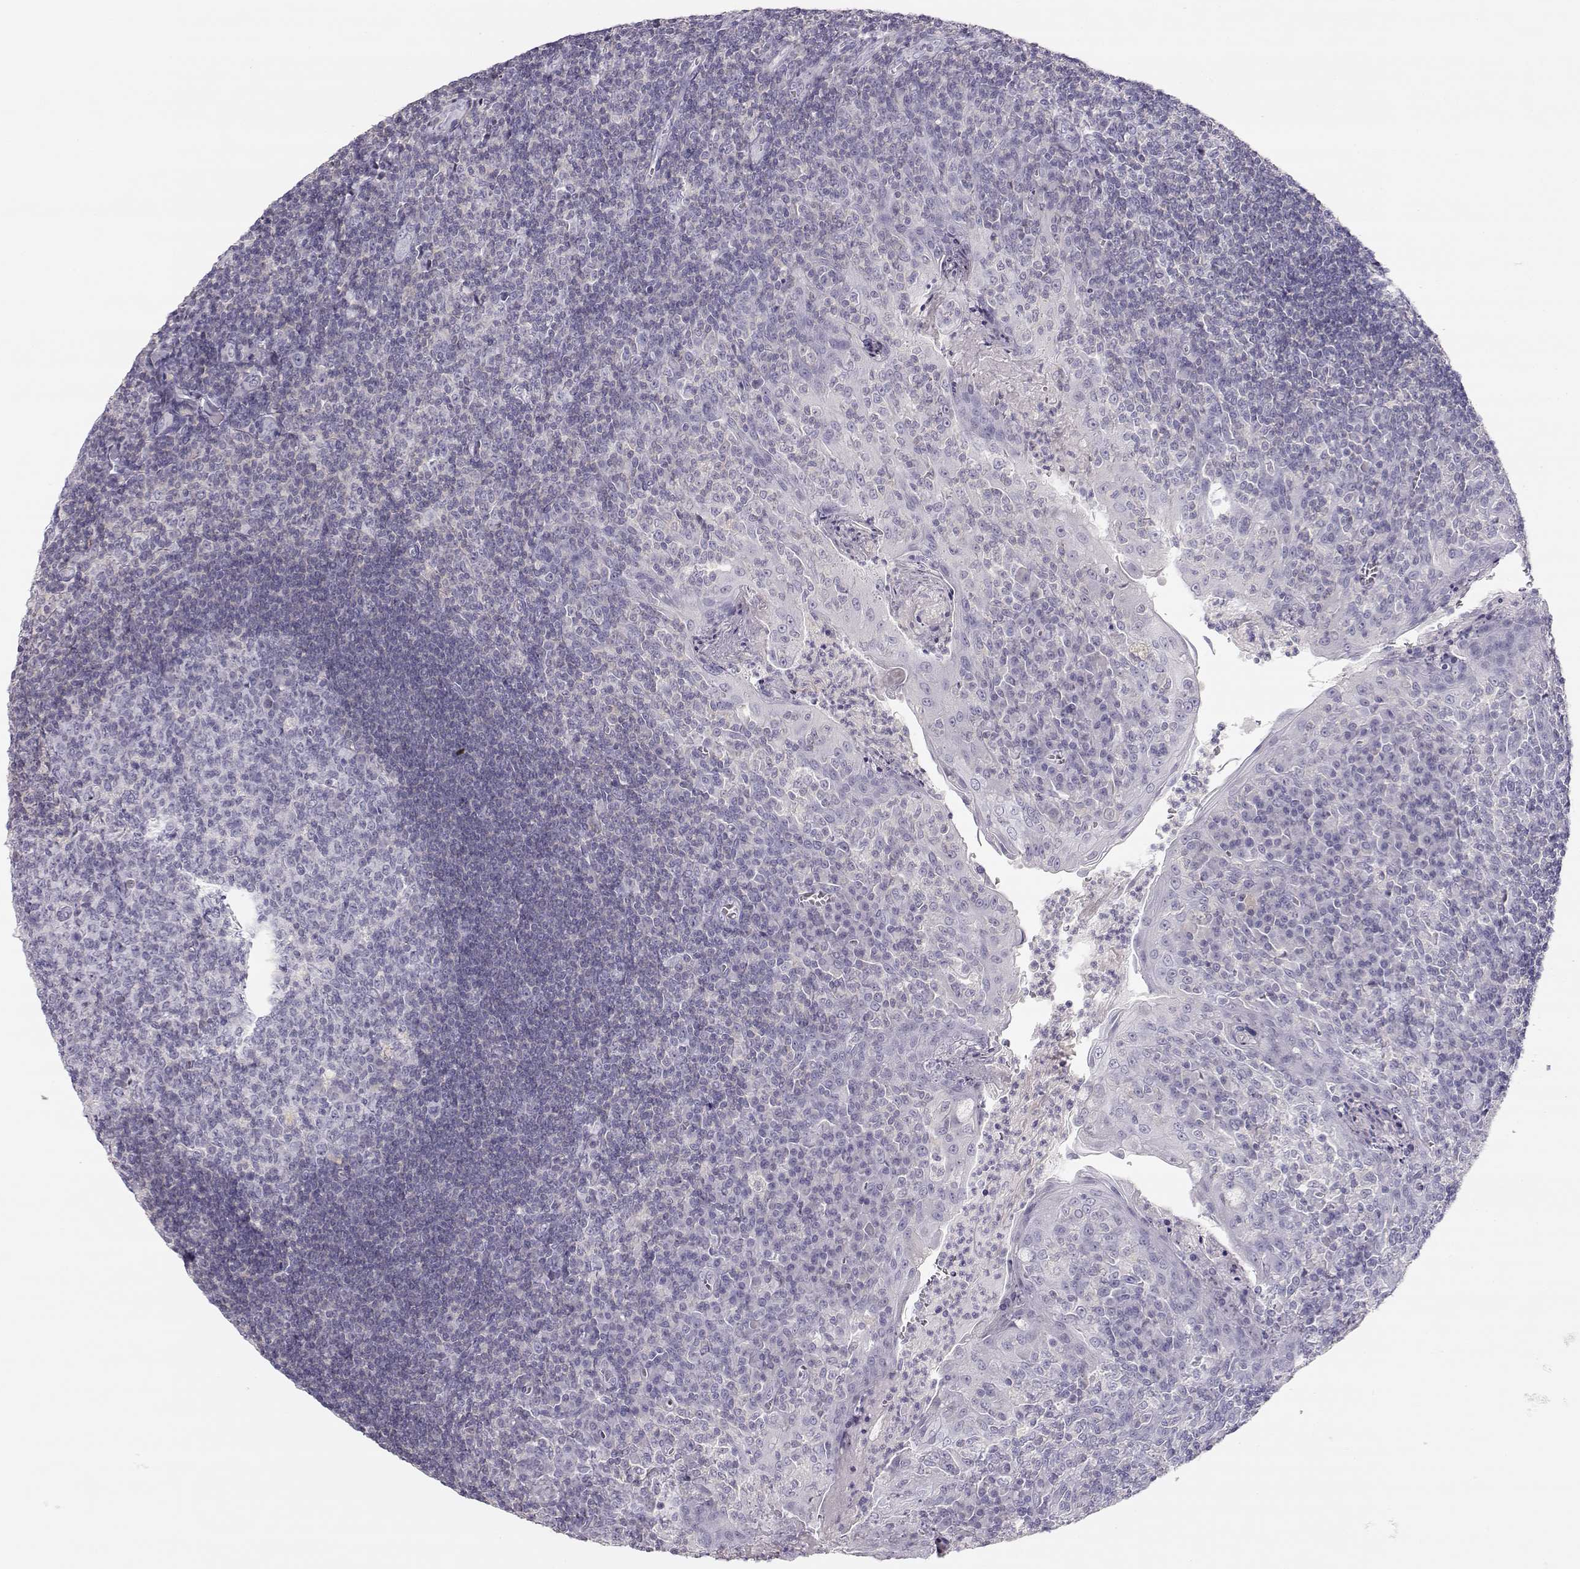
{"staining": {"intensity": "negative", "quantity": "none", "location": "none"}, "tissue": "tonsil", "cell_type": "Germinal center cells", "image_type": "normal", "snomed": [{"axis": "morphology", "description": "Normal tissue, NOS"}, {"axis": "topography", "description": "Tonsil"}], "caption": "Human tonsil stained for a protein using immunohistochemistry displays no positivity in germinal center cells.", "gene": "LEPR", "patient": {"sex": "female", "age": 12}}